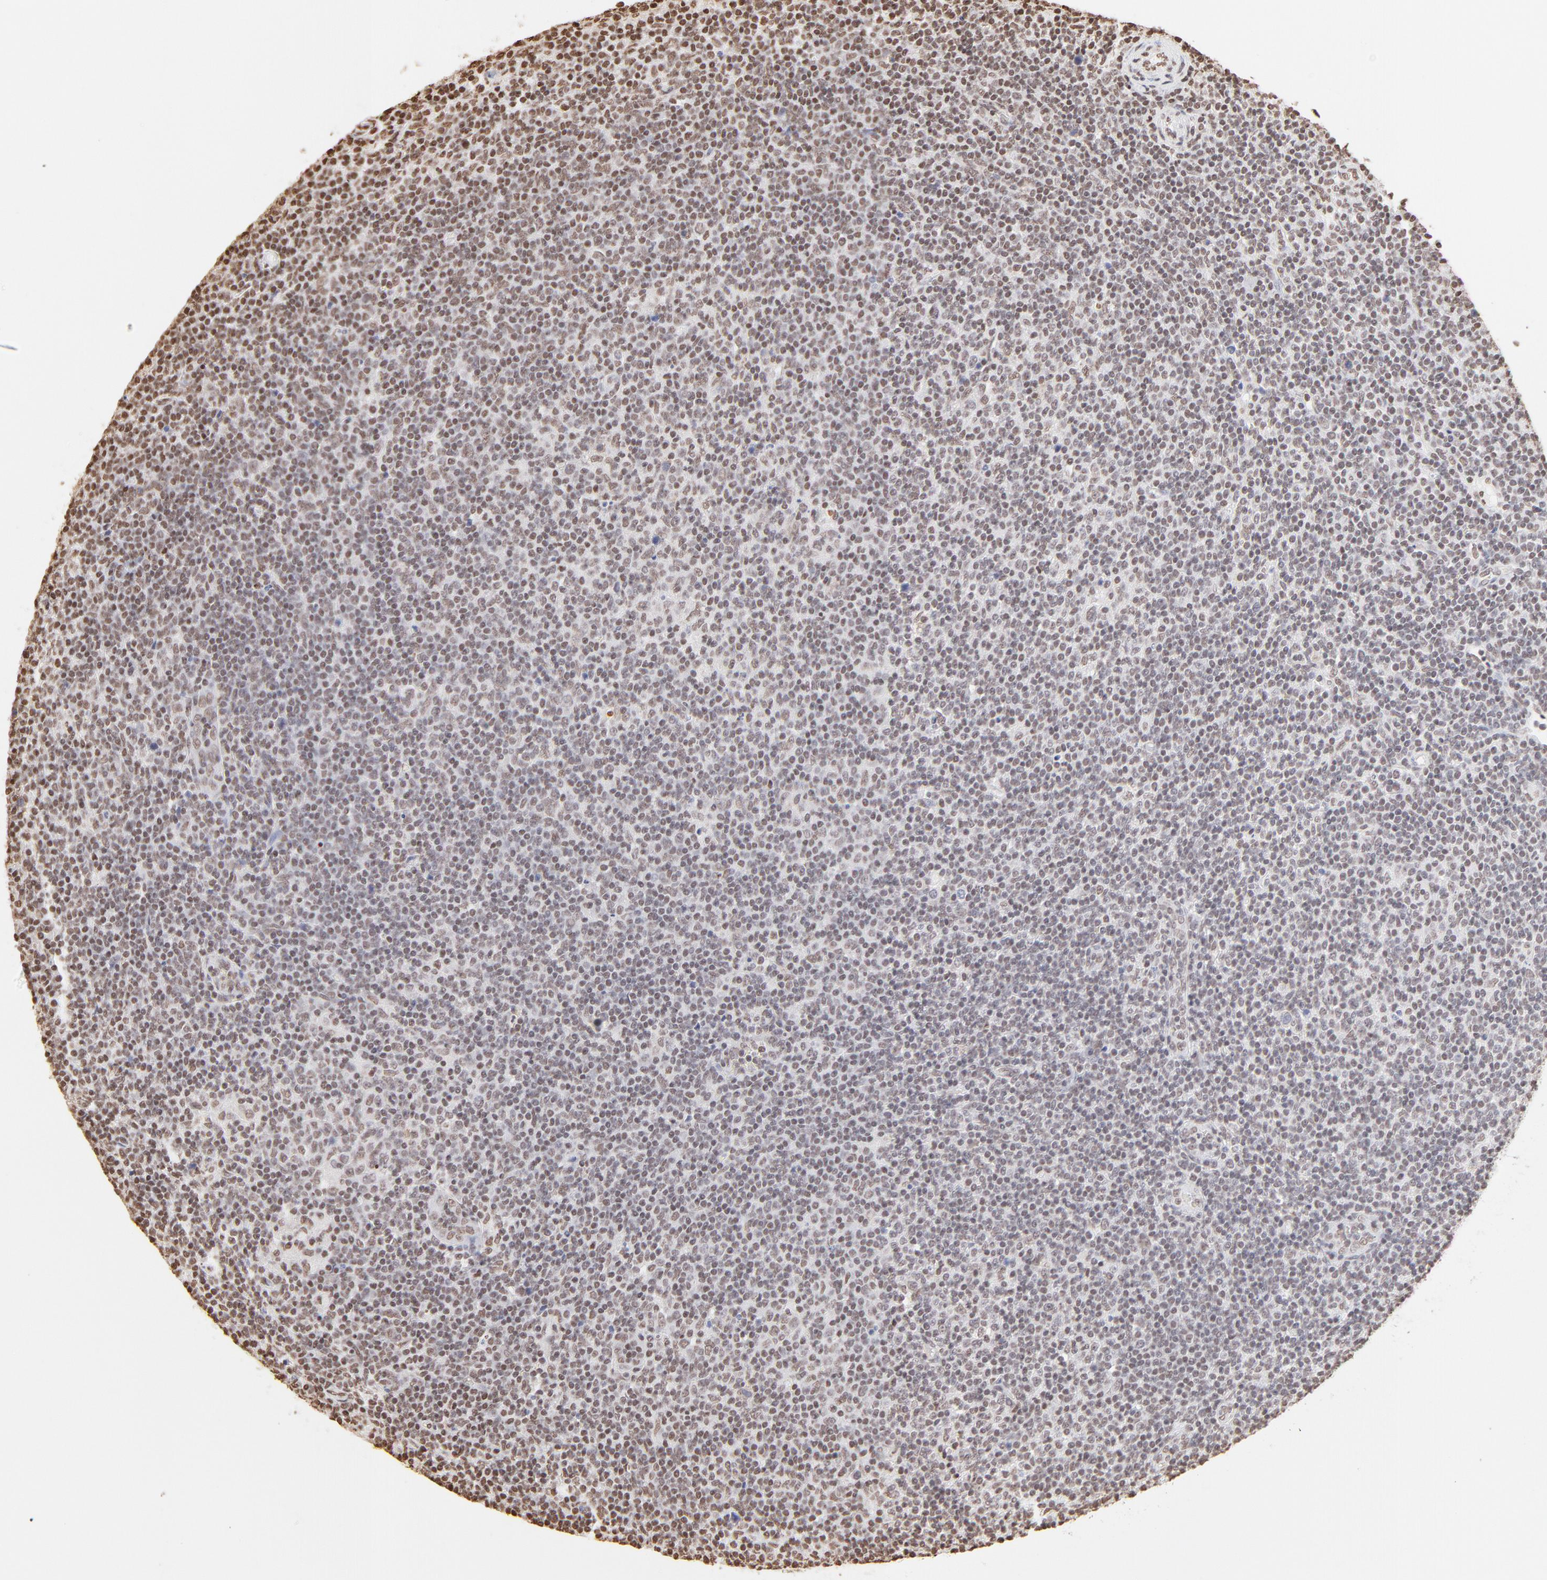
{"staining": {"intensity": "moderate", "quantity": "25%-75%", "location": "nuclear"}, "tissue": "lymphoma", "cell_type": "Tumor cells", "image_type": "cancer", "snomed": [{"axis": "morphology", "description": "Malignant lymphoma, non-Hodgkin's type, Low grade"}, {"axis": "topography", "description": "Lymph node"}], "caption": "DAB immunohistochemical staining of human lymphoma reveals moderate nuclear protein expression in about 25%-75% of tumor cells.", "gene": "ZNF540", "patient": {"sex": "male", "age": 70}}